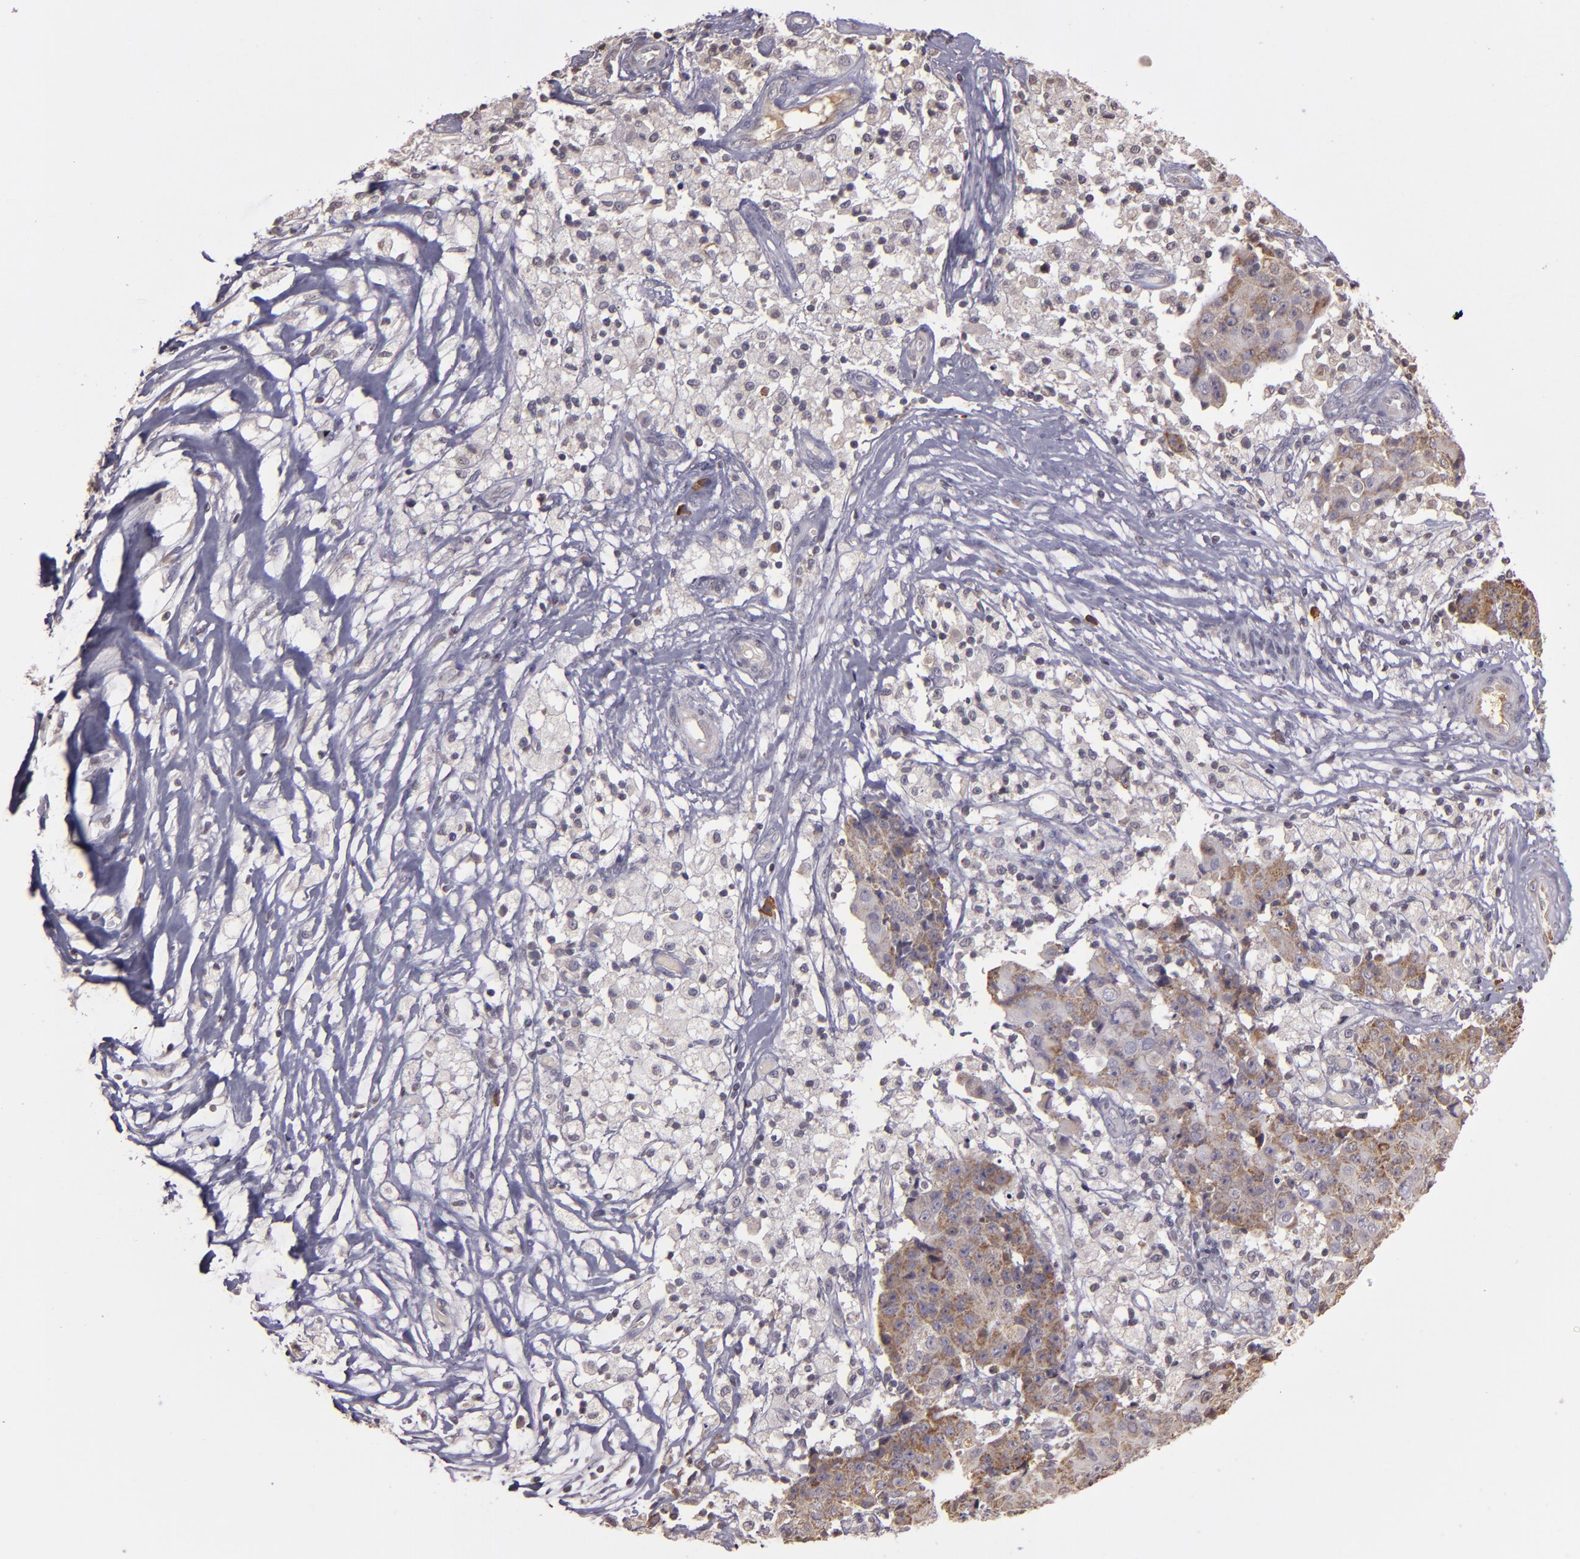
{"staining": {"intensity": "weak", "quantity": ">75%", "location": "cytoplasmic/membranous"}, "tissue": "ovarian cancer", "cell_type": "Tumor cells", "image_type": "cancer", "snomed": [{"axis": "morphology", "description": "Carcinoma, endometroid"}, {"axis": "topography", "description": "Ovary"}], "caption": "Endometroid carcinoma (ovarian) tissue displays weak cytoplasmic/membranous positivity in about >75% of tumor cells, visualized by immunohistochemistry.", "gene": "ABL1", "patient": {"sex": "female", "age": 42}}